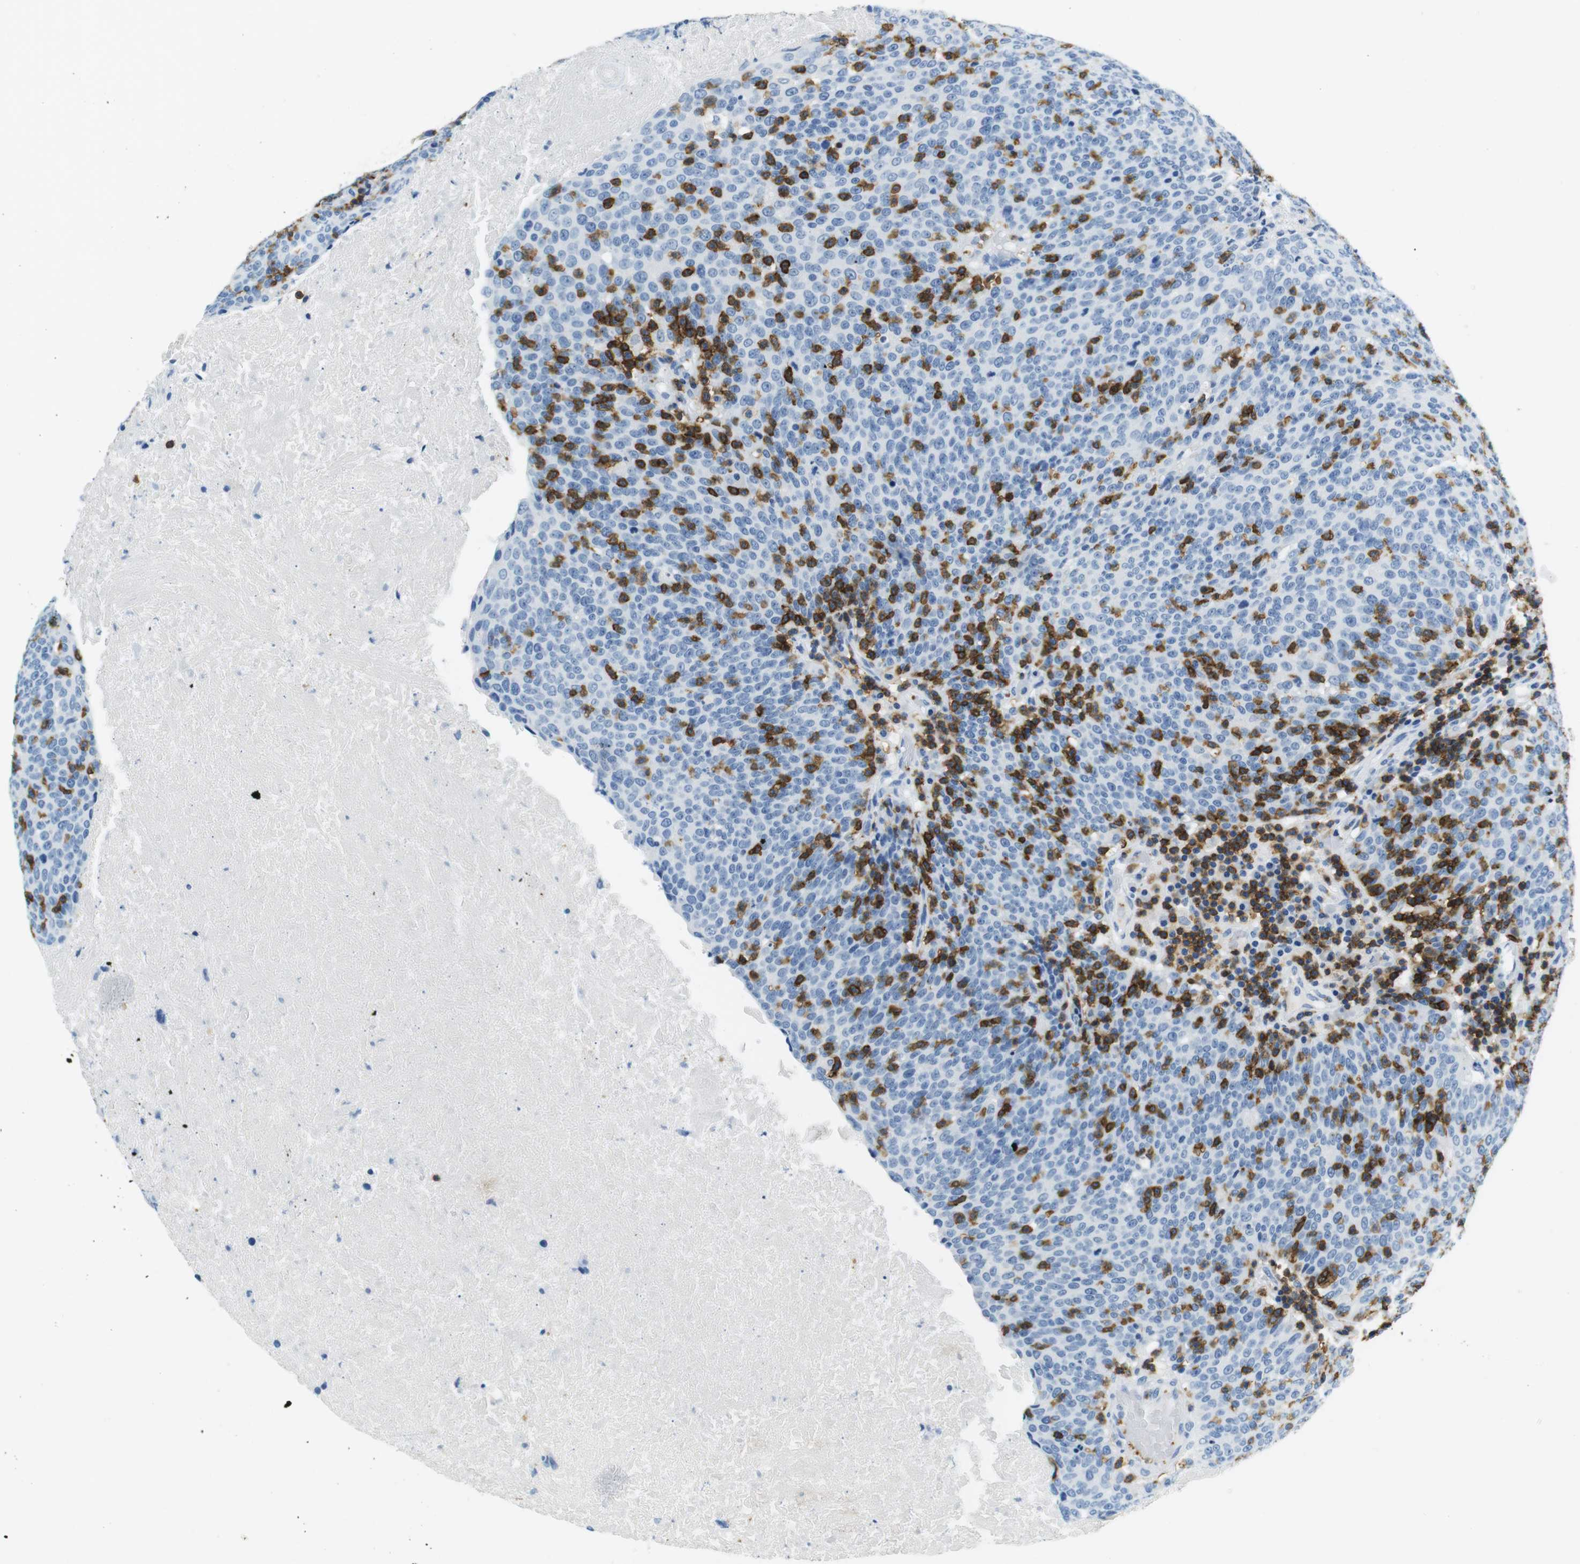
{"staining": {"intensity": "negative", "quantity": "none", "location": "none"}, "tissue": "head and neck cancer", "cell_type": "Tumor cells", "image_type": "cancer", "snomed": [{"axis": "morphology", "description": "Squamous cell carcinoma, NOS"}, {"axis": "morphology", "description": "Squamous cell carcinoma, metastatic, NOS"}, {"axis": "topography", "description": "Lymph node"}, {"axis": "topography", "description": "Head-Neck"}], "caption": "Immunohistochemical staining of human head and neck cancer shows no significant expression in tumor cells.", "gene": "LAT", "patient": {"sex": "male", "age": 62}}